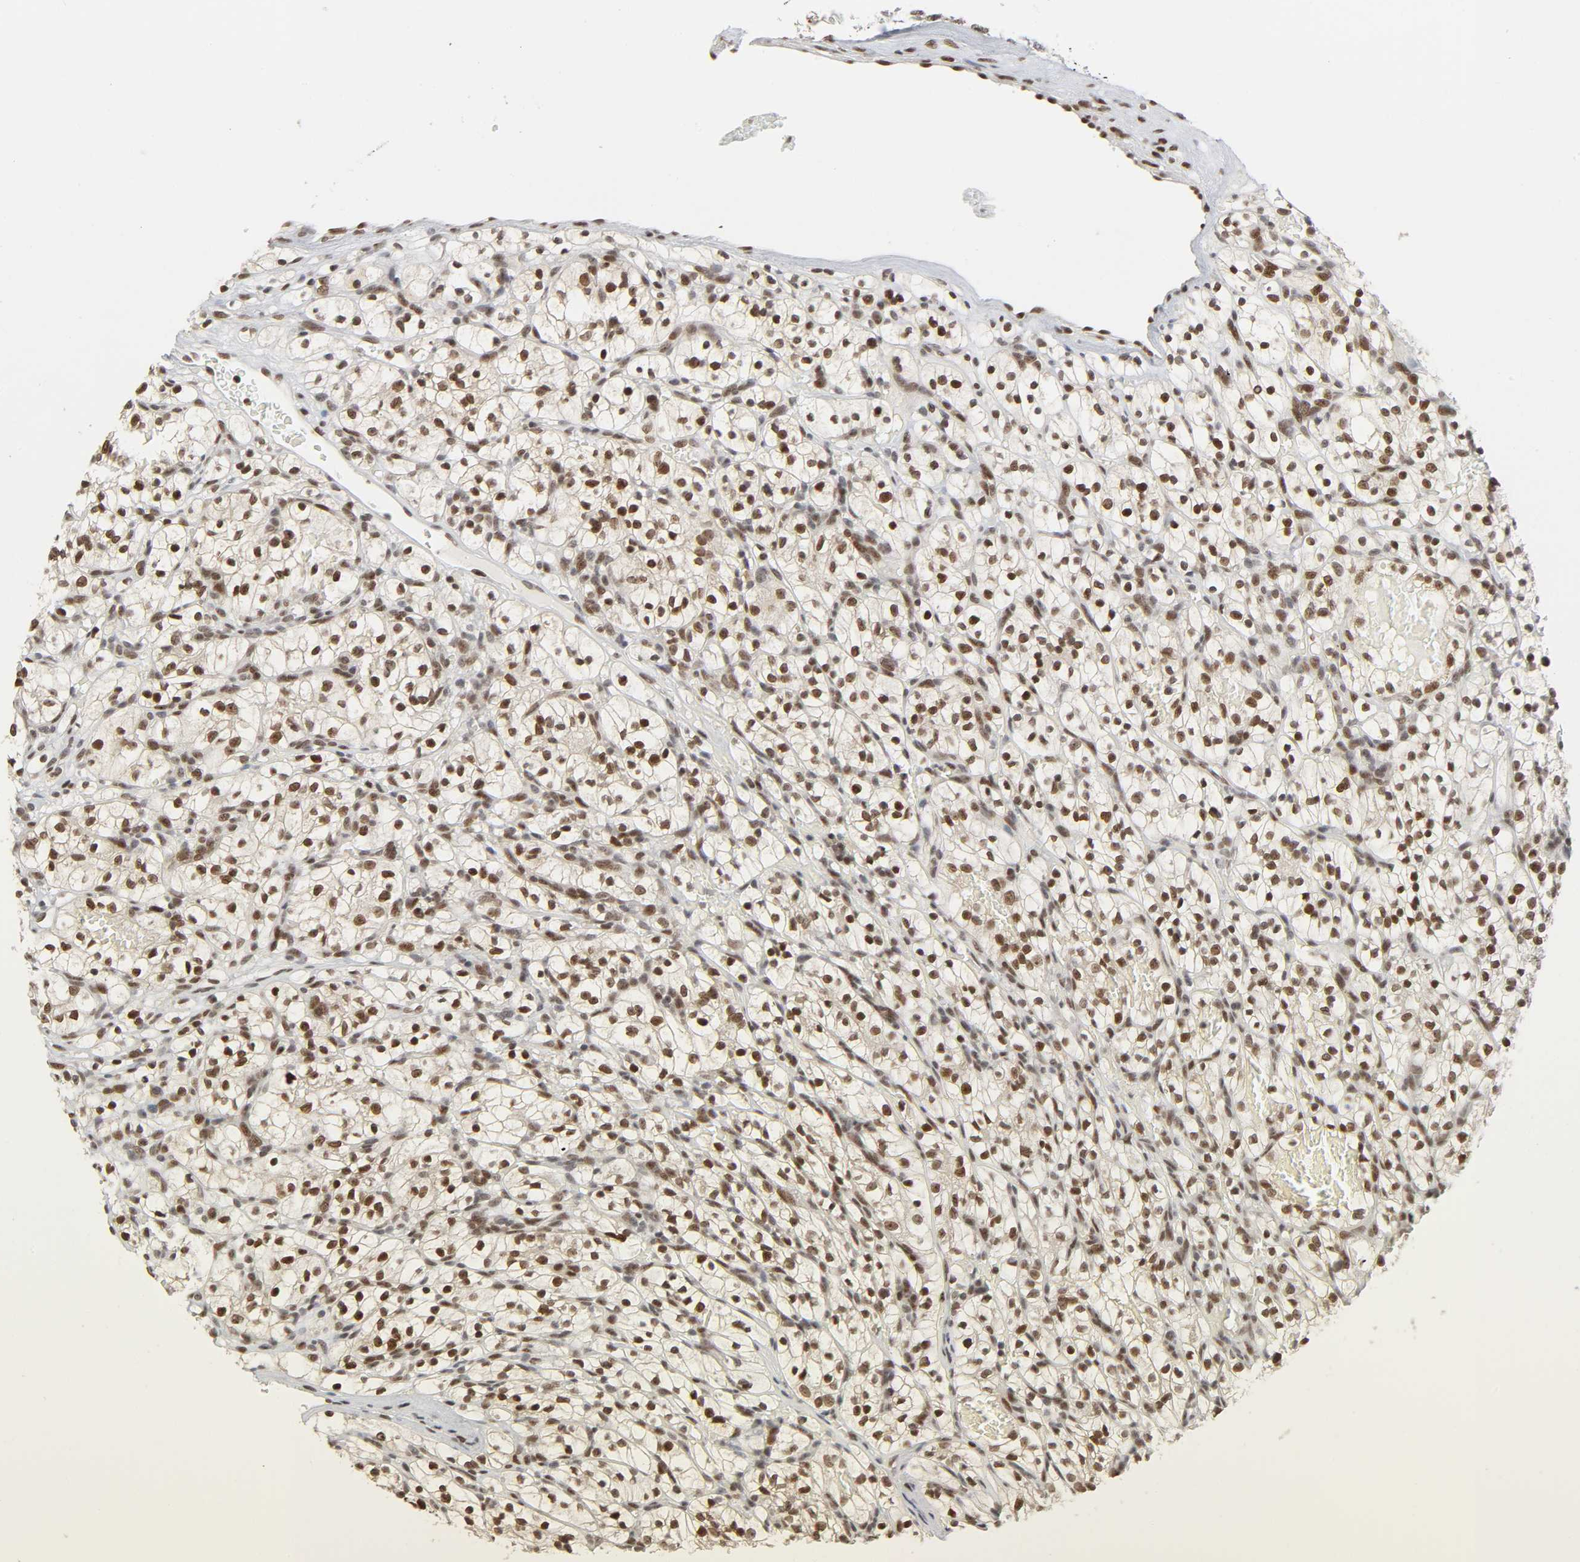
{"staining": {"intensity": "strong", "quantity": ">75%", "location": "nuclear"}, "tissue": "renal cancer", "cell_type": "Tumor cells", "image_type": "cancer", "snomed": [{"axis": "morphology", "description": "Adenocarcinoma, NOS"}, {"axis": "topography", "description": "Kidney"}], "caption": "Adenocarcinoma (renal) tissue shows strong nuclear expression in about >75% of tumor cells, visualized by immunohistochemistry.", "gene": "SUMO1", "patient": {"sex": "female", "age": 57}}